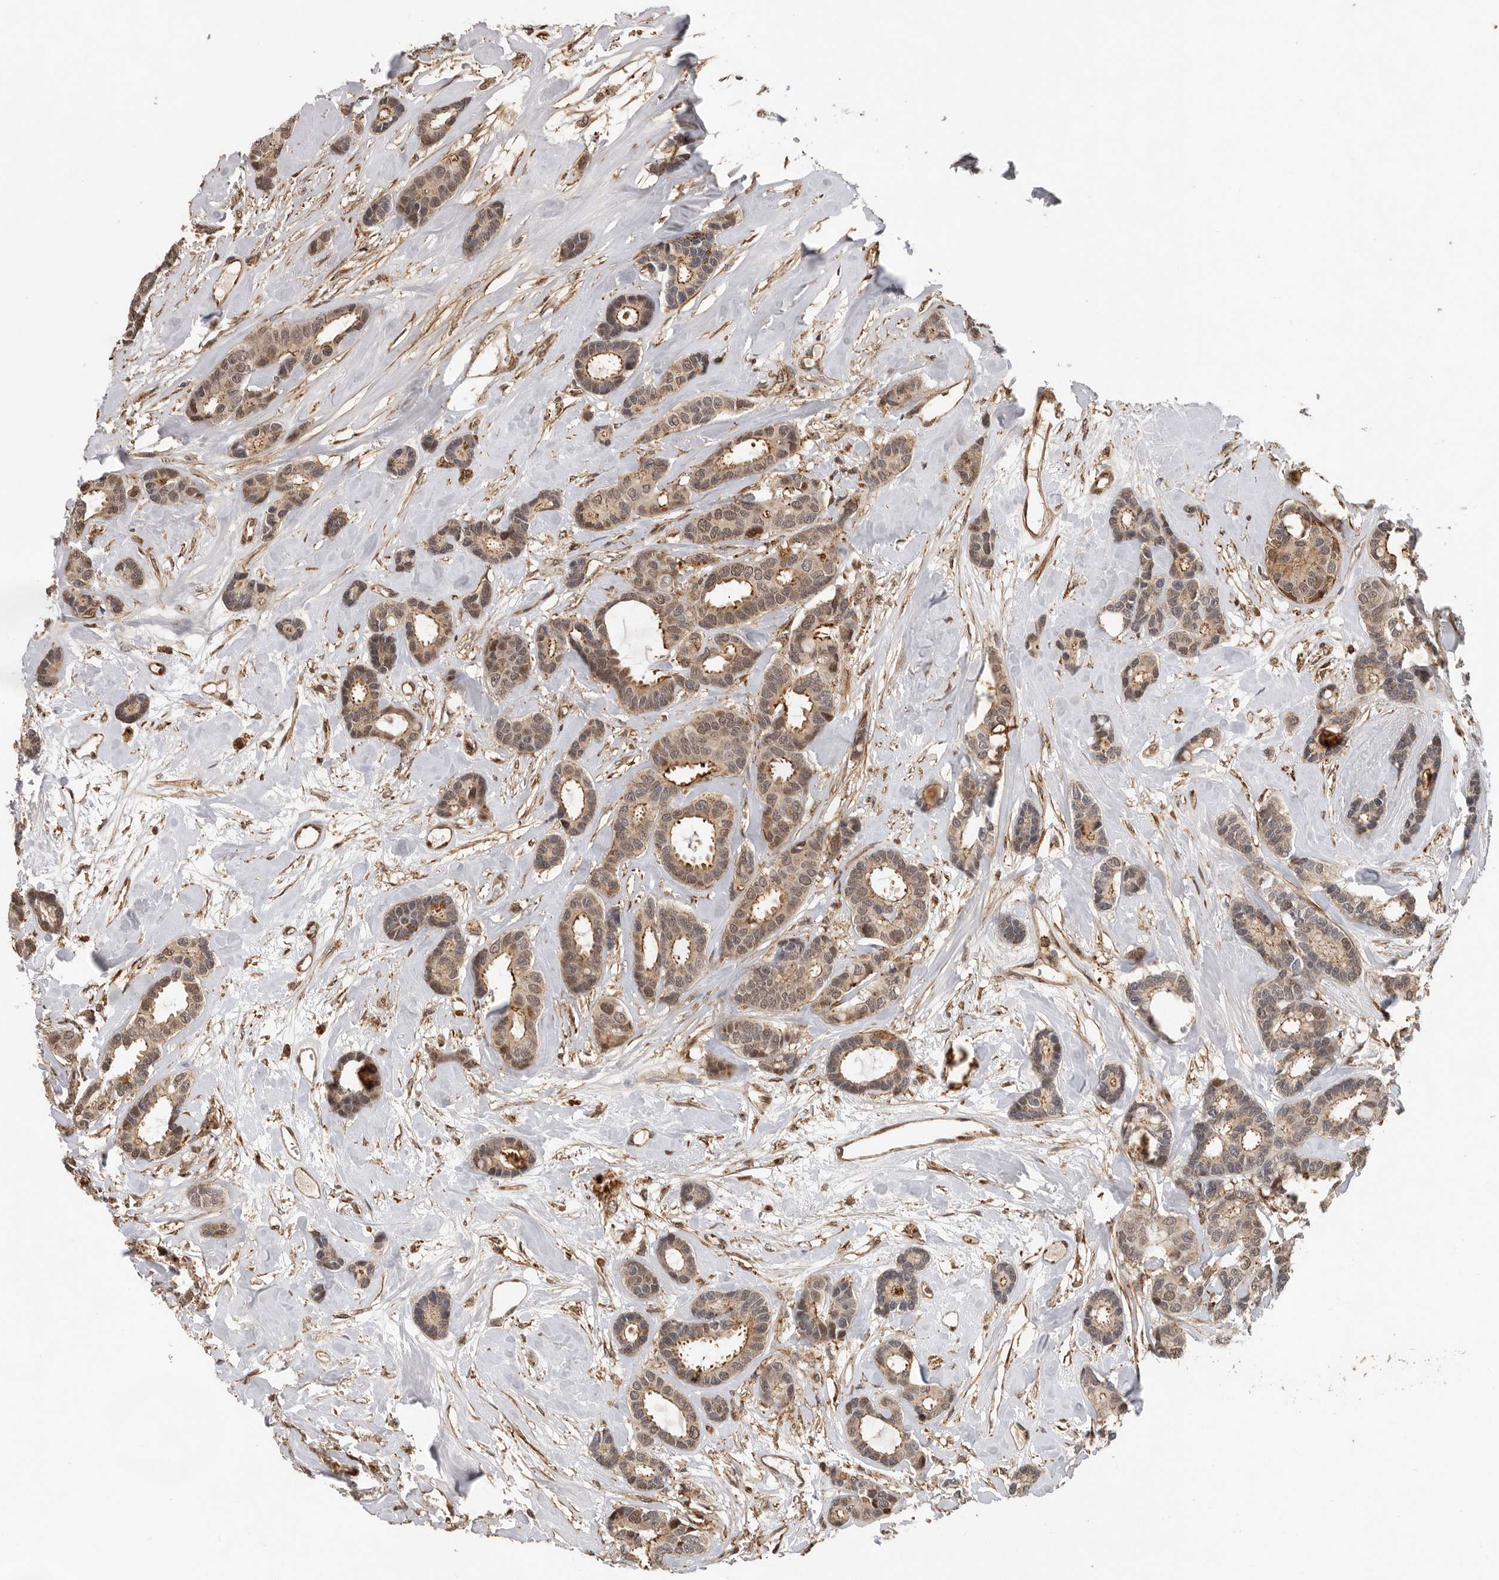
{"staining": {"intensity": "weak", "quantity": ">75%", "location": "cytoplasmic/membranous,nuclear"}, "tissue": "breast cancer", "cell_type": "Tumor cells", "image_type": "cancer", "snomed": [{"axis": "morphology", "description": "Duct carcinoma"}, {"axis": "topography", "description": "Breast"}], "caption": "Tumor cells reveal low levels of weak cytoplasmic/membranous and nuclear positivity in approximately >75% of cells in human intraductal carcinoma (breast). (IHC, brightfield microscopy, high magnification).", "gene": "RNF157", "patient": {"sex": "female", "age": 87}}